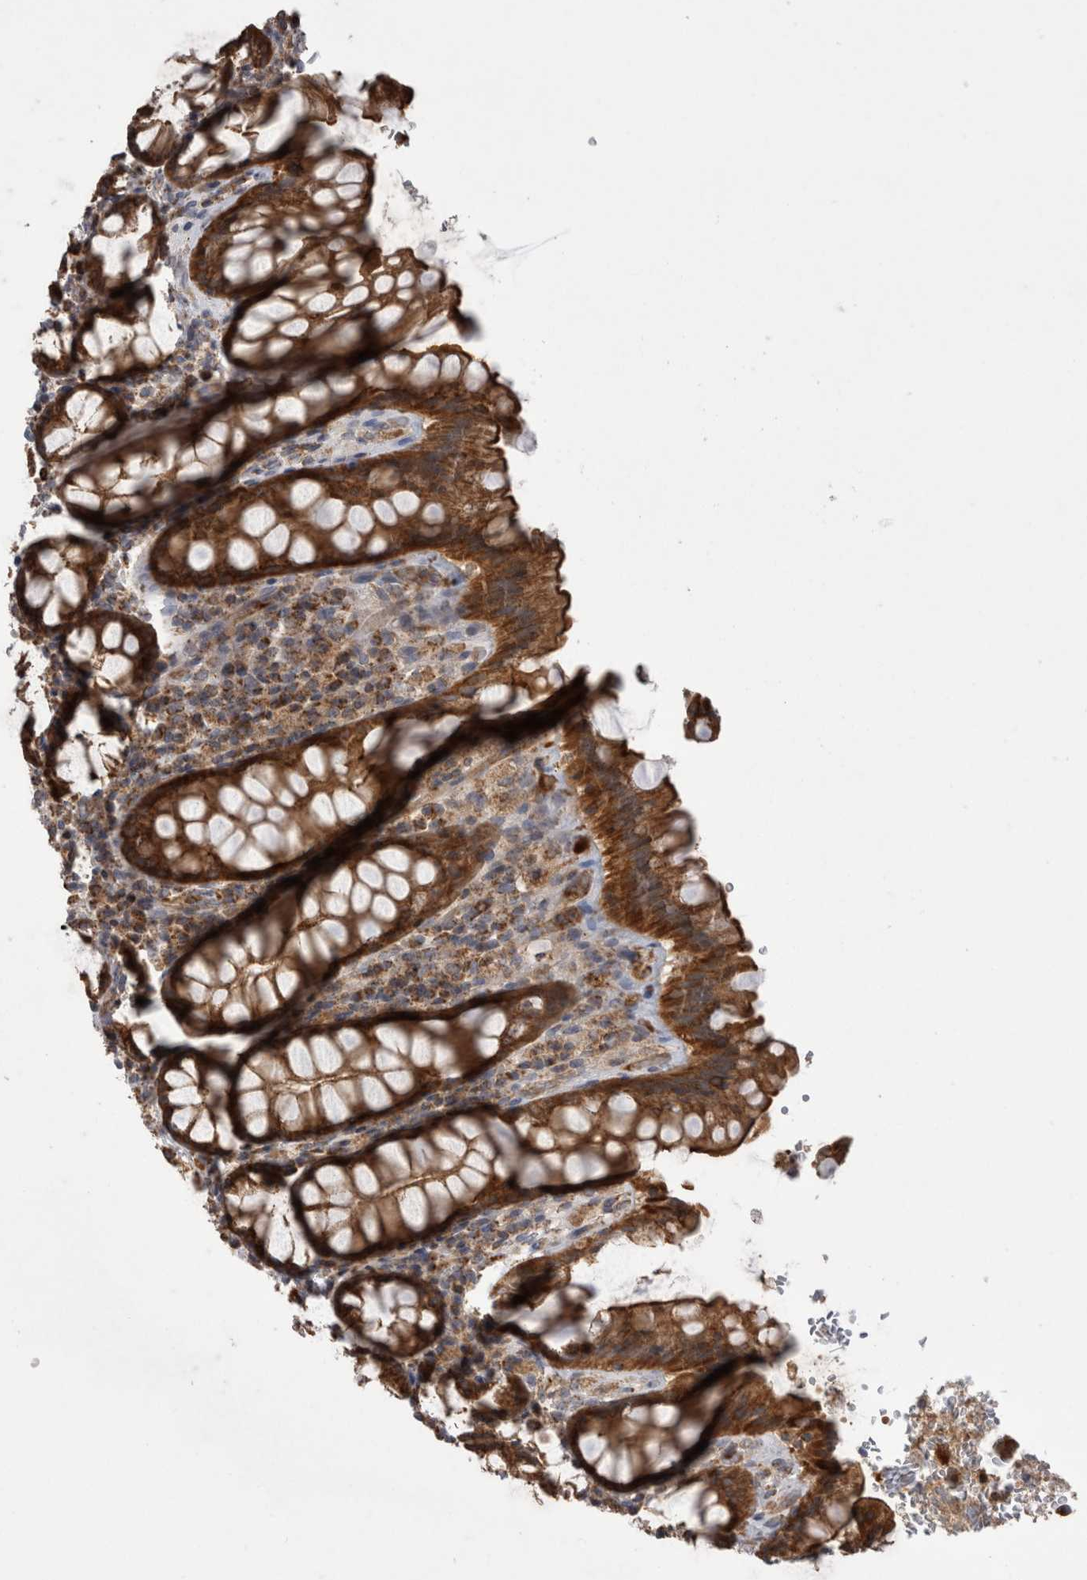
{"staining": {"intensity": "strong", "quantity": ">75%", "location": "cytoplasmic/membranous"}, "tissue": "rectum", "cell_type": "Glandular cells", "image_type": "normal", "snomed": [{"axis": "morphology", "description": "Normal tissue, NOS"}, {"axis": "topography", "description": "Rectum"}], "caption": "Rectum stained with a protein marker demonstrates strong staining in glandular cells.", "gene": "DARS2", "patient": {"sex": "male", "age": 64}}